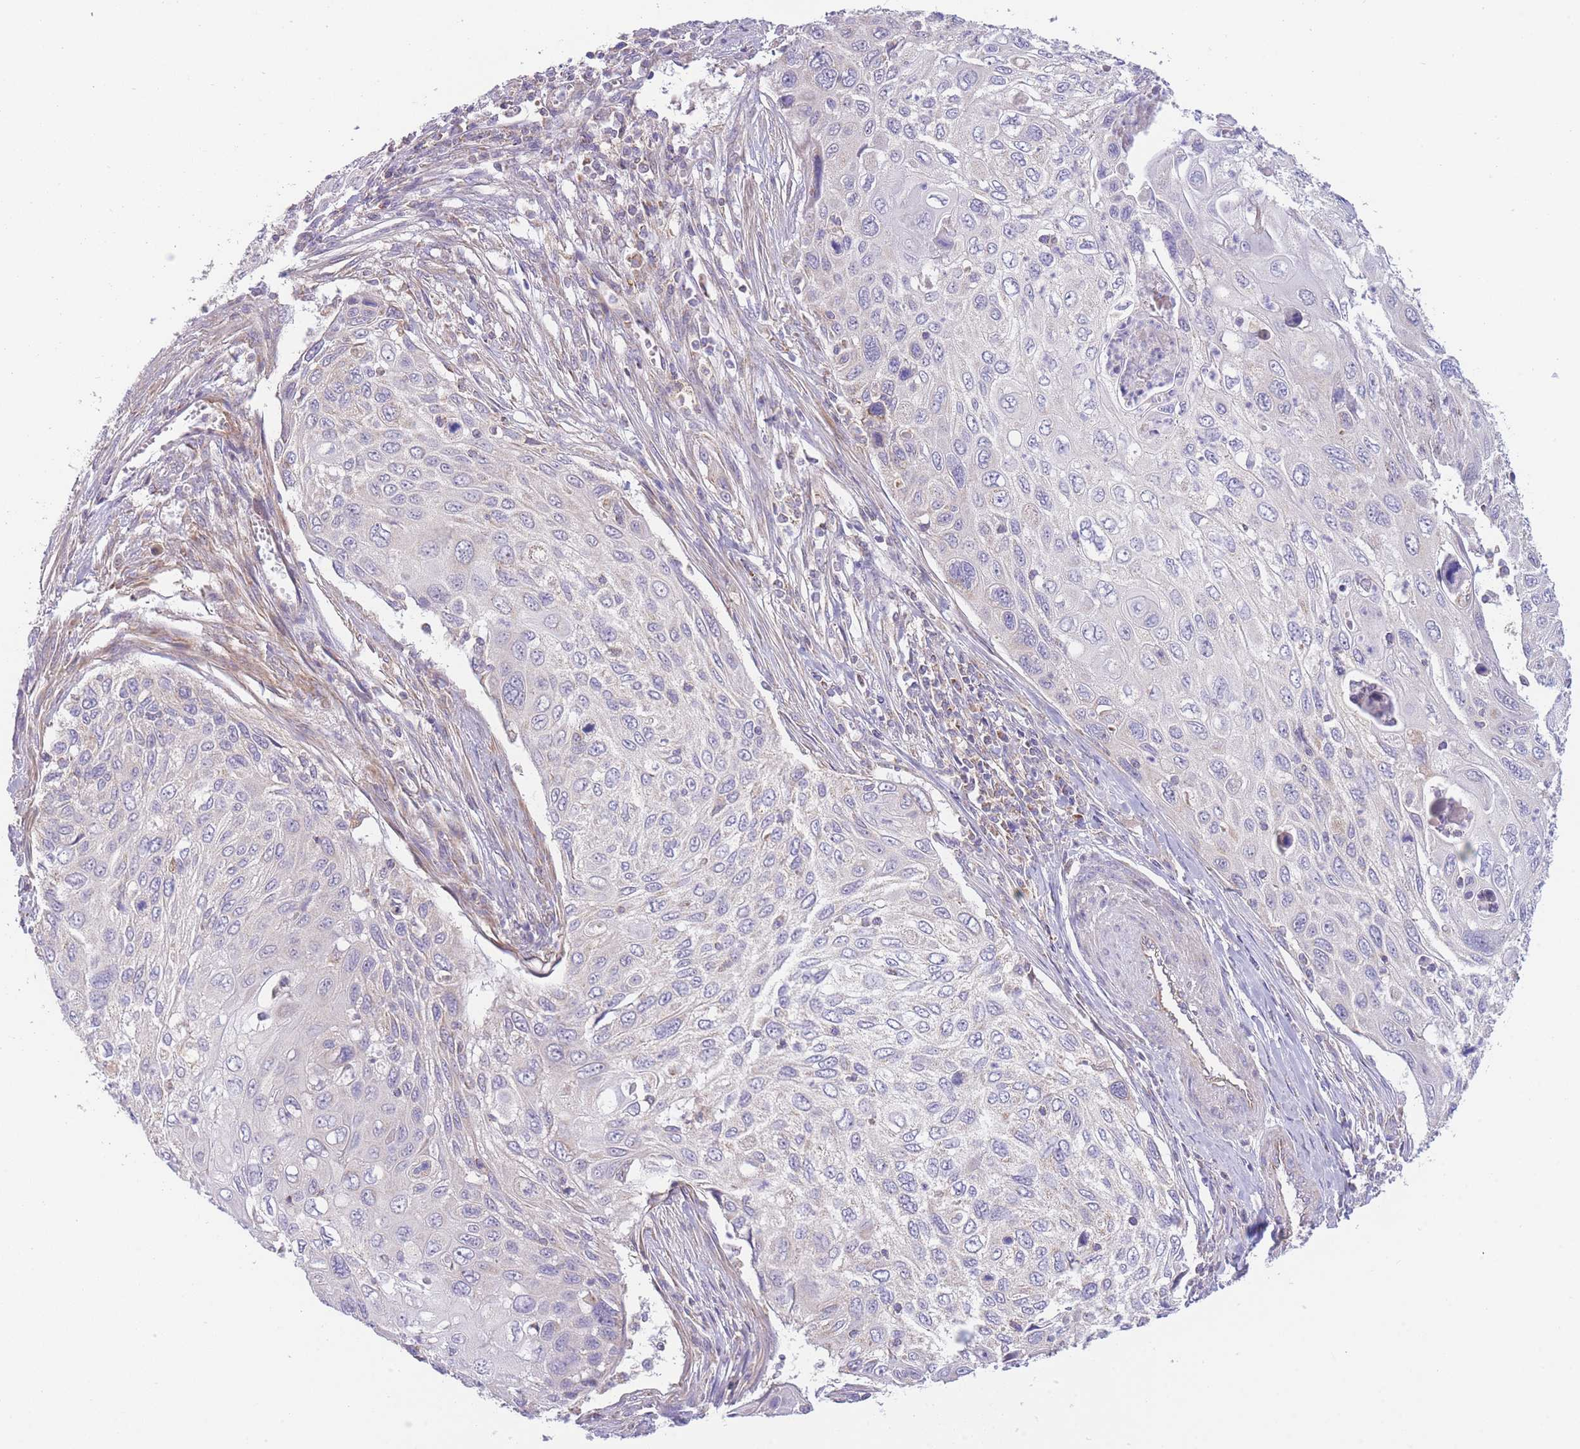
{"staining": {"intensity": "weak", "quantity": "<25%", "location": "cytoplasmic/membranous"}, "tissue": "cervical cancer", "cell_type": "Tumor cells", "image_type": "cancer", "snomed": [{"axis": "morphology", "description": "Squamous cell carcinoma, NOS"}, {"axis": "topography", "description": "Cervix"}], "caption": "DAB (3,3'-diaminobenzidine) immunohistochemical staining of squamous cell carcinoma (cervical) demonstrates no significant positivity in tumor cells. (Immunohistochemistry (ihc), brightfield microscopy, high magnification).", "gene": "SLC25A42", "patient": {"sex": "female", "age": 70}}